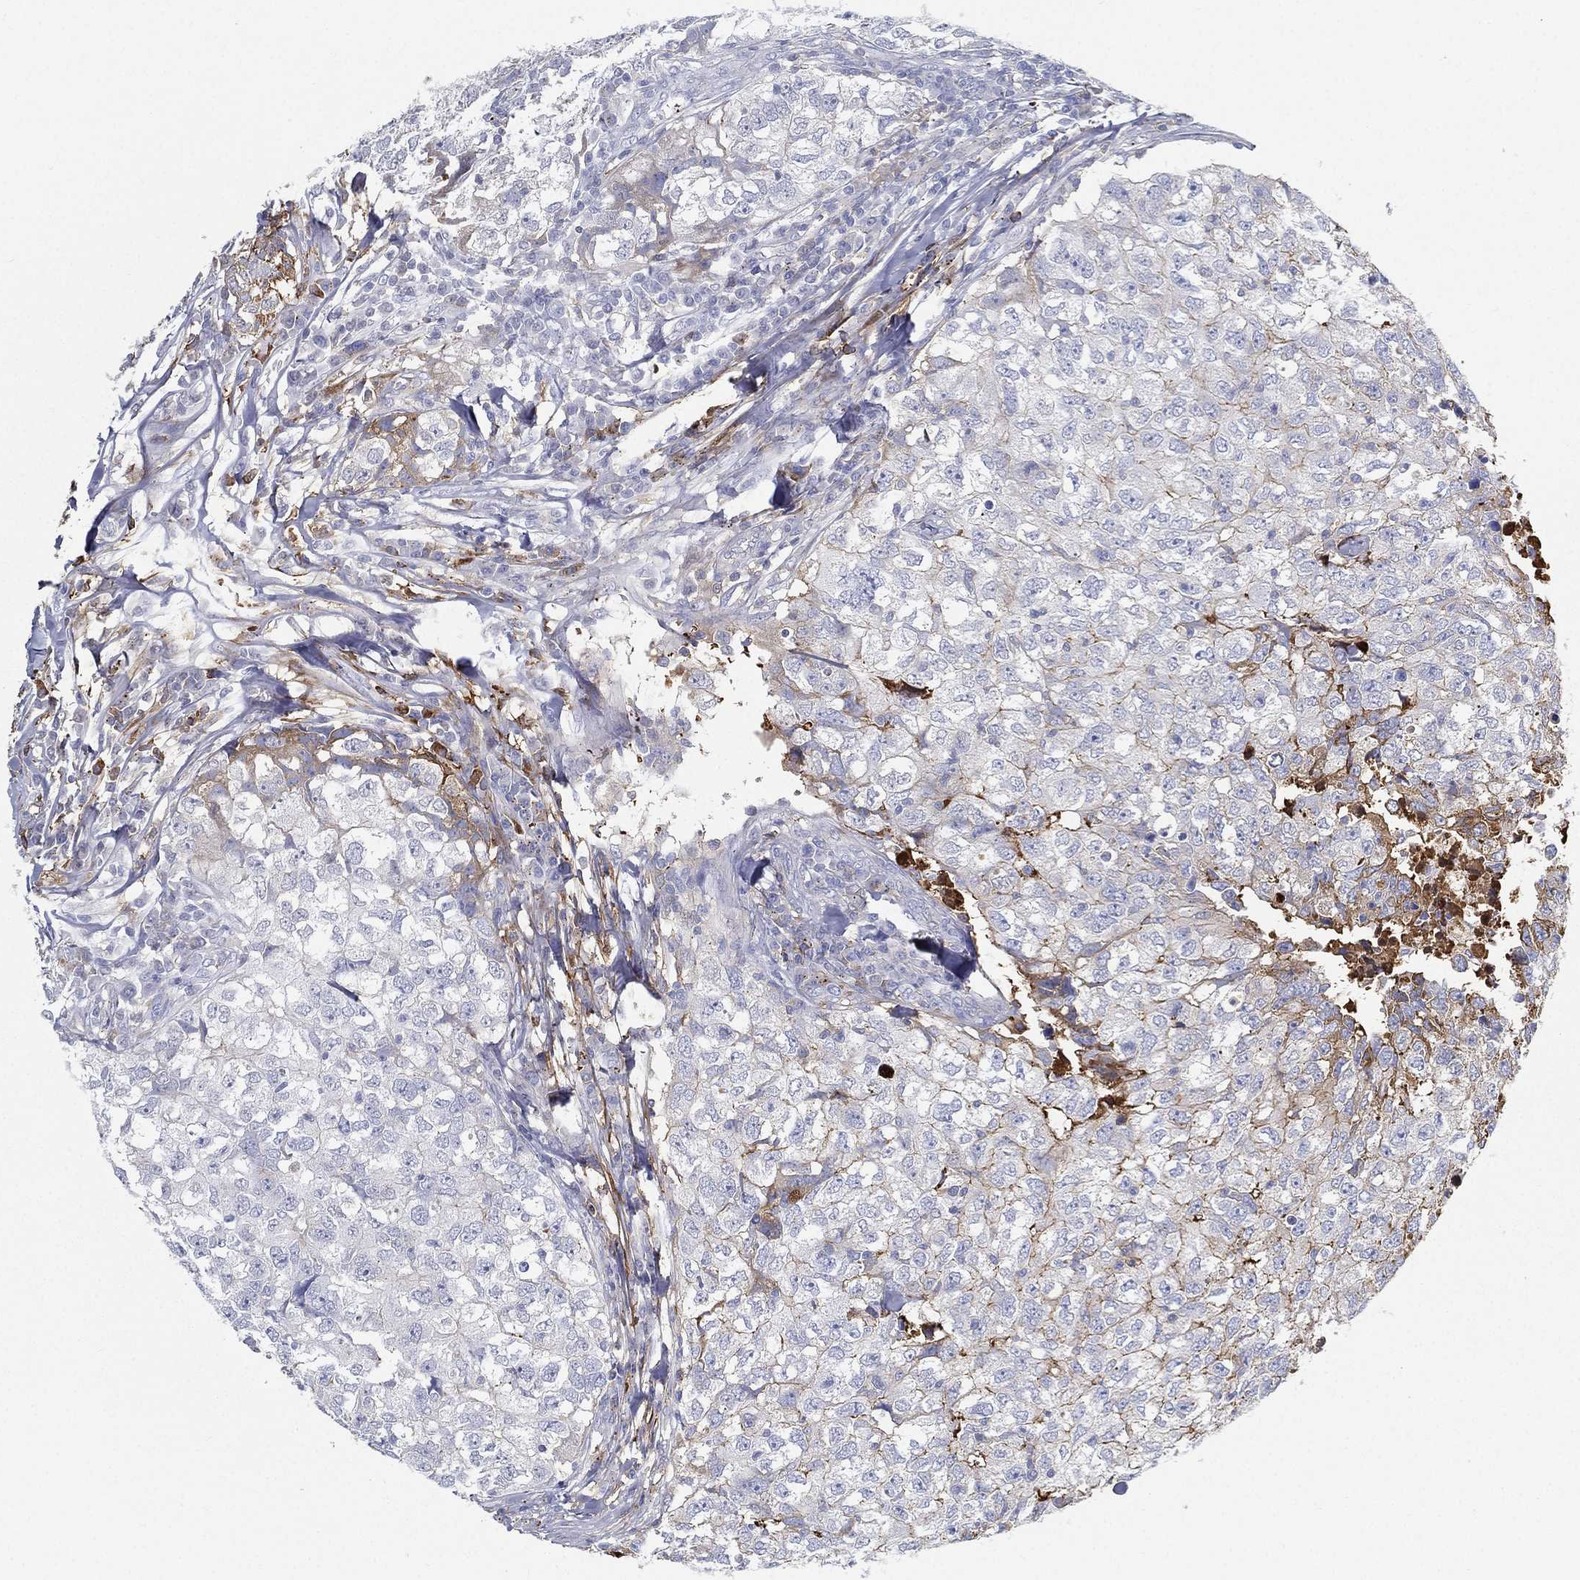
{"staining": {"intensity": "negative", "quantity": "none", "location": "none"}, "tissue": "breast cancer", "cell_type": "Tumor cells", "image_type": "cancer", "snomed": [{"axis": "morphology", "description": "Duct carcinoma"}, {"axis": "topography", "description": "Breast"}], "caption": "The immunohistochemistry photomicrograph has no significant staining in tumor cells of breast cancer (invasive ductal carcinoma) tissue.", "gene": "IFNB1", "patient": {"sex": "female", "age": 30}}